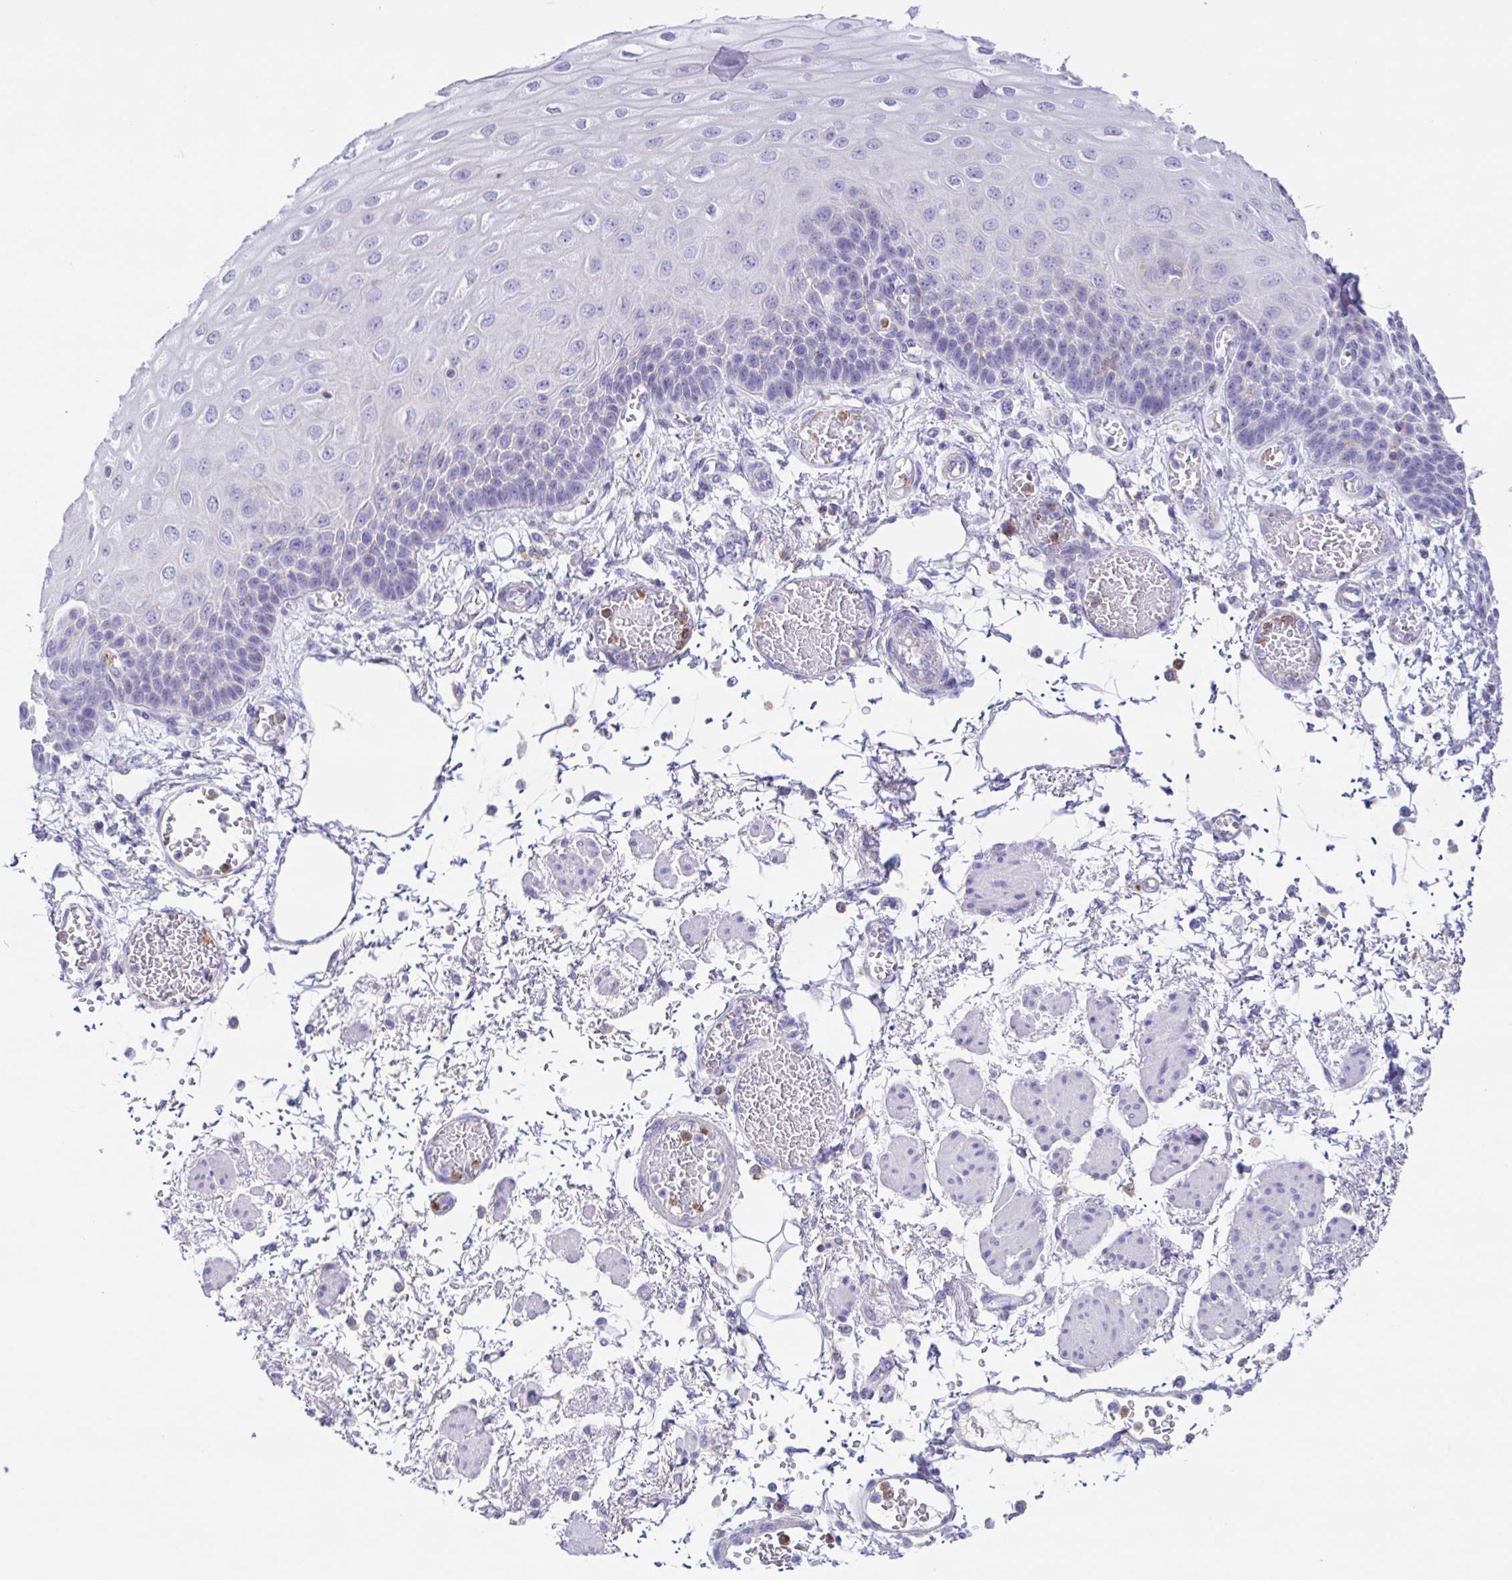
{"staining": {"intensity": "negative", "quantity": "none", "location": "none"}, "tissue": "esophagus", "cell_type": "Squamous epithelial cells", "image_type": "normal", "snomed": [{"axis": "morphology", "description": "Normal tissue, NOS"}, {"axis": "morphology", "description": "Adenocarcinoma, NOS"}, {"axis": "topography", "description": "Esophagus"}], "caption": "Immunohistochemistry of unremarkable human esophagus exhibits no staining in squamous epithelial cells. Brightfield microscopy of immunohistochemistry (IHC) stained with DAB (3,3'-diaminobenzidine) (brown) and hematoxylin (blue), captured at high magnification.", "gene": "ARPP21", "patient": {"sex": "male", "age": 81}}